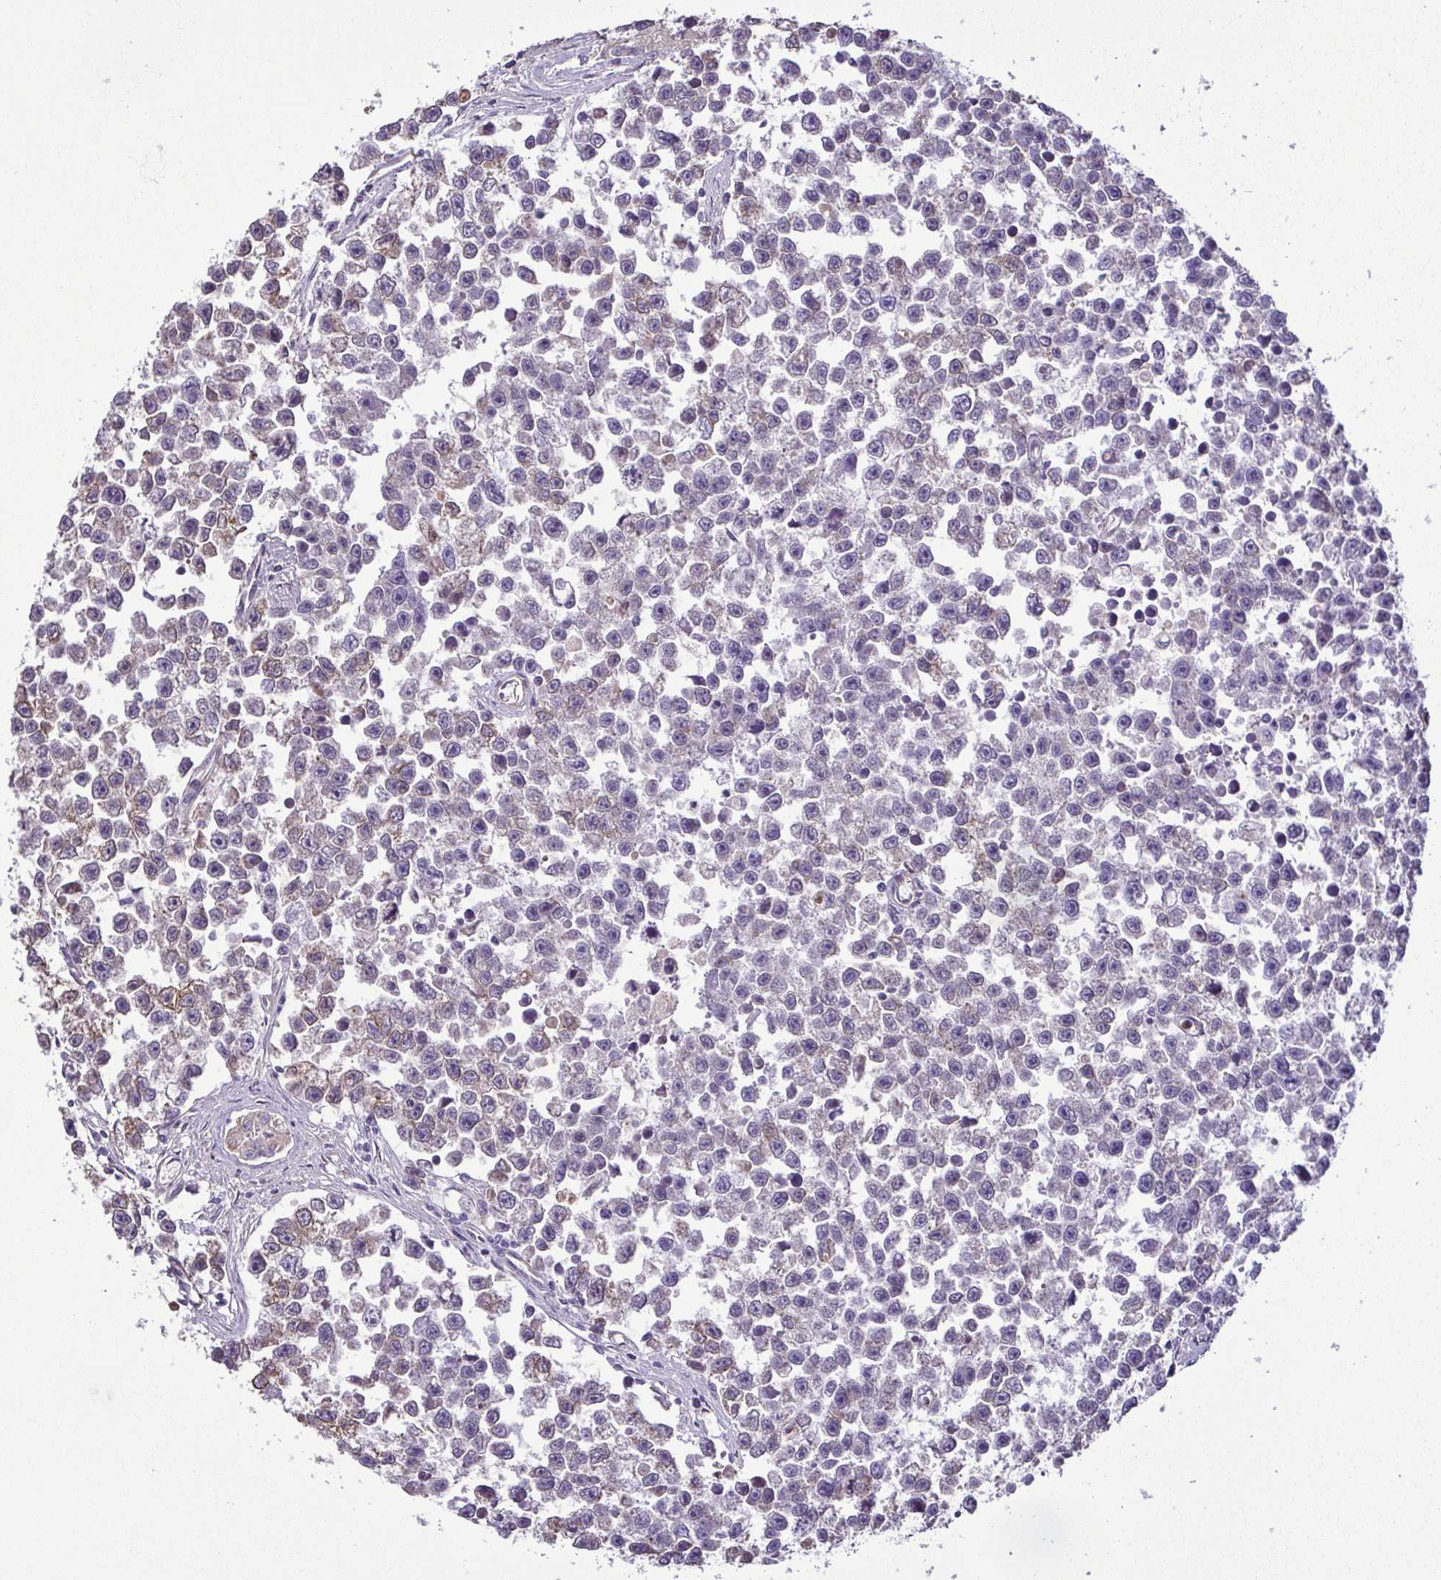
{"staining": {"intensity": "negative", "quantity": "none", "location": "none"}, "tissue": "testis cancer", "cell_type": "Tumor cells", "image_type": "cancer", "snomed": [{"axis": "morphology", "description": "Seminoma, NOS"}, {"axis": "topography", "description": "Testis"}], "caption": "Immunohistochemistry of human testis cancer reveals no staining in tumor cells. The staining is performed using DAB brown chromogen with nuclei counter-stained in using hematoxylin.", "gene": "MYL10", "patient": {"sex": "male", "age": 26}}